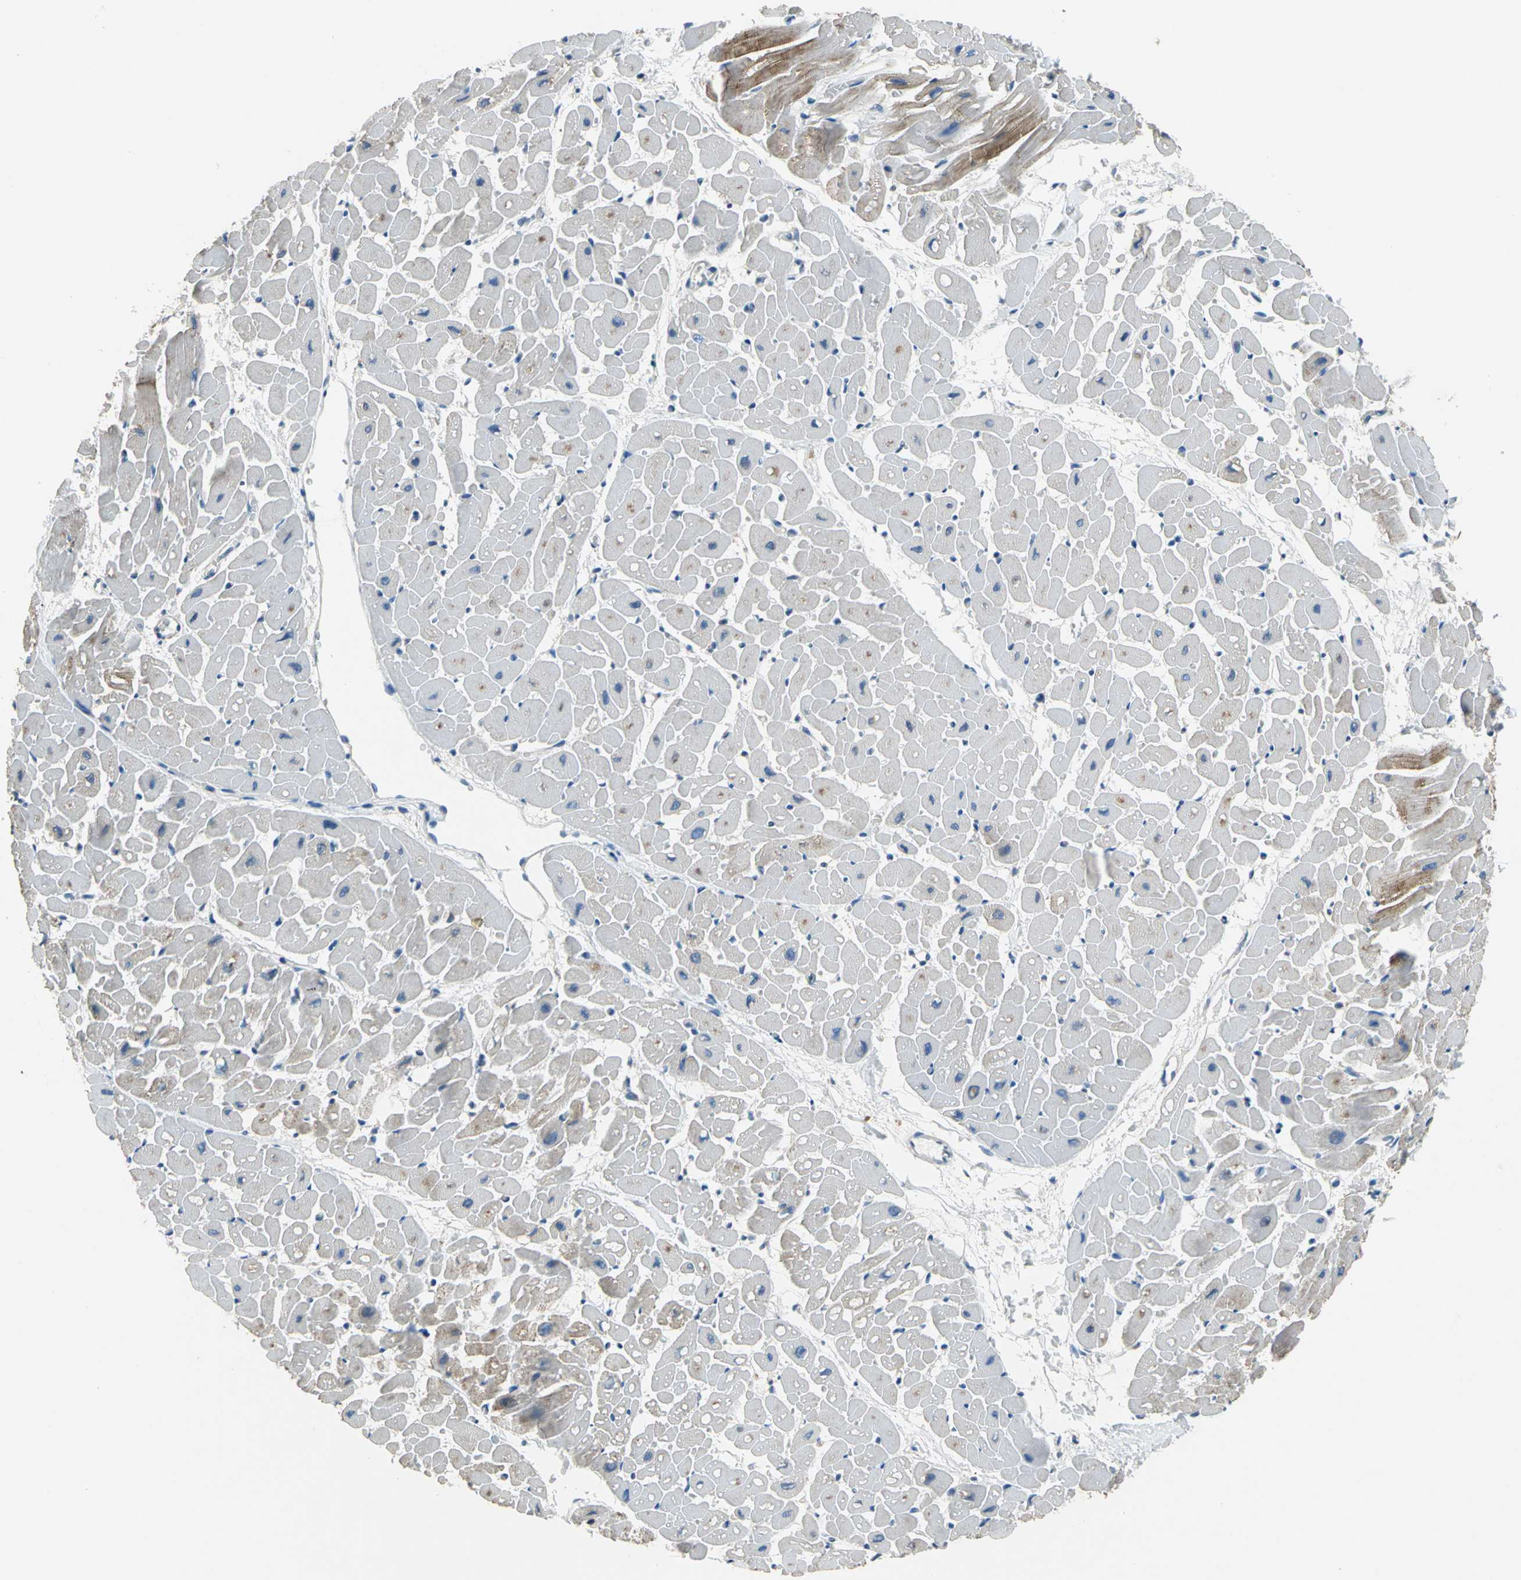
{"staining": {"intensity": "moderate", "quantity": "25%-75%", "location": "cytoplasmic/membranous"}, "tissue": "heart muscle", "cell_type": "Cardiomyocytes", "image_type": "normal", "snomed": [{"axis": "morphology", "description": "Normal tissue, NOS"}, {"axis": "topography", "description": "Heart"}], "caption": "Protein expression by IHC demonstrates moderate cytoplasmic/membranous positivity in approximately 25%-75% of cardiomyocytes in unremarkable heart muscle.", "gene": "PRKCA", "patient": {"sex": "male", "age": 45}}